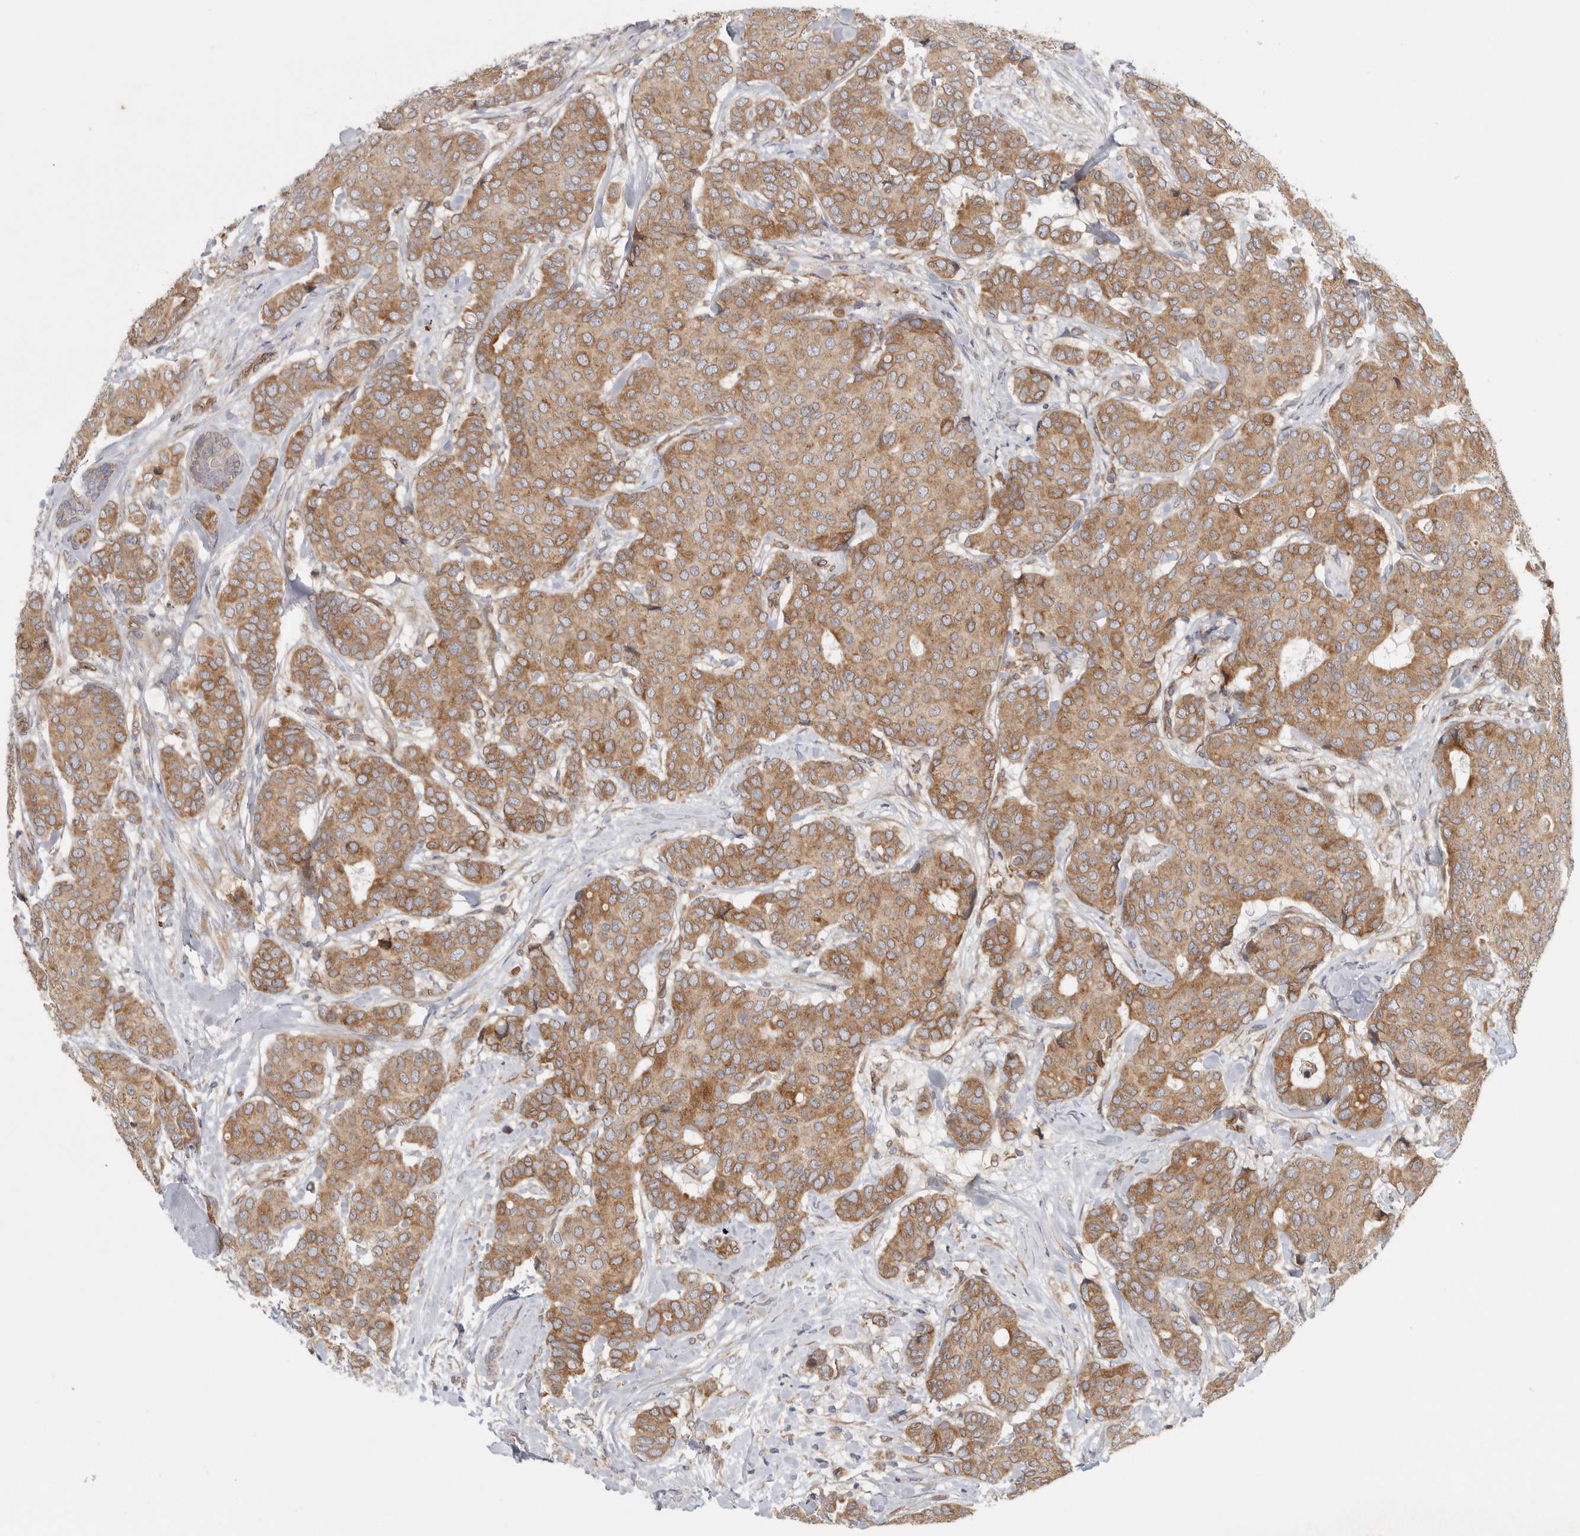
{"staining": {"intensity": "moderate", "quantity": ">75%", "location": "cytoplasmic/membranous"}, "tissue": "breast cancer", "cell_type": "Tumor cells", "image_type": "cancer", "snomed": [{"axis": "morphology", "description": "Duct carcinoma"}, {"axis": "topography", "description": "Breast"}], "caption": "Tumor cells display medium levels of moderate cytoplasmic/membranous staining in about >75% of cells in breast cancer (intraductal carcinoma).", "gene": "BCAP29", "patient": {"sex": "female", "age": 75}}